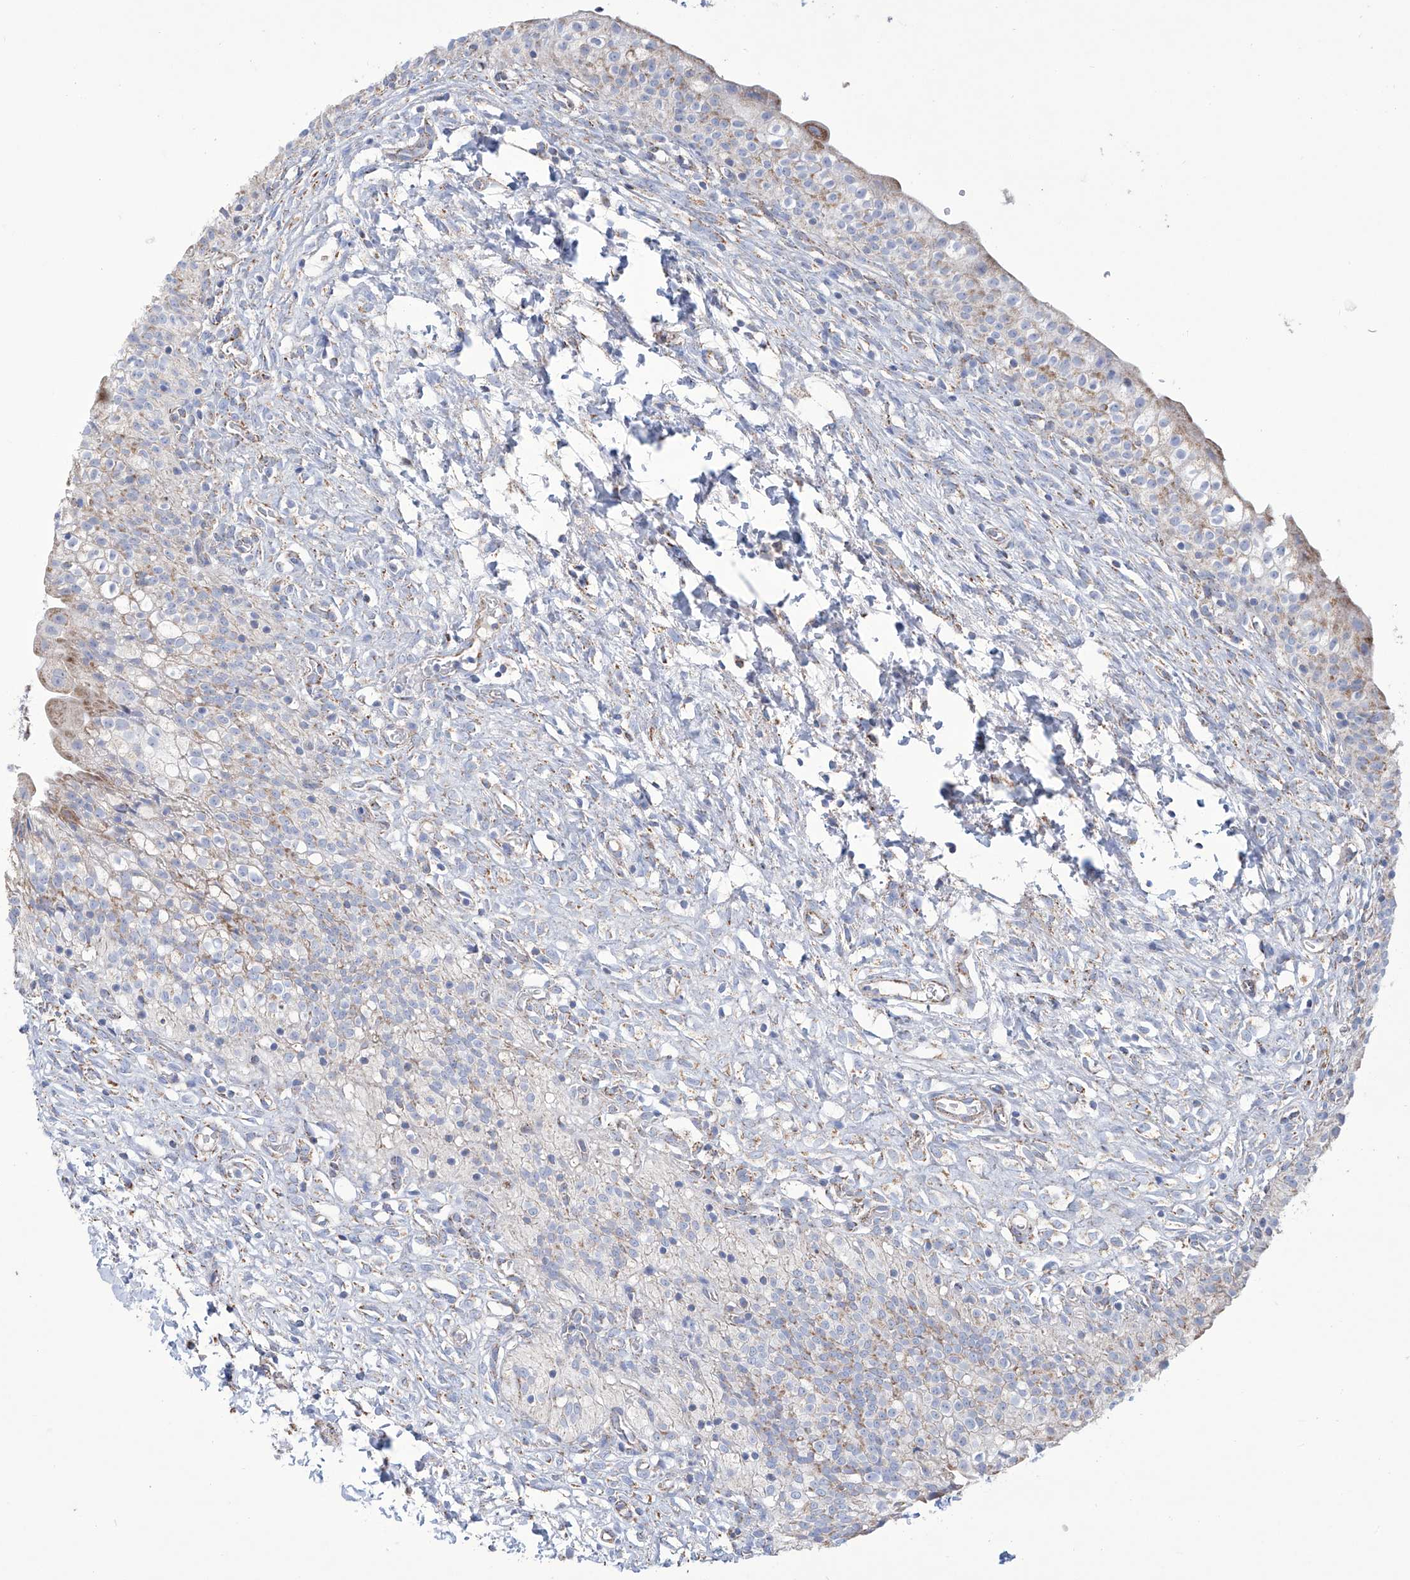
{"staining": {"intensity": "moderate", "quantity": "25%-75%", "location": "cytoplasmic/membranous"}, "tissue": "urinary bladder", "cell_type": "Urothelial cells", "image_type": "normal", "snomed": [{"axis": "morphology", "description": "Normal tissue, NOS"}, {"axis": "topography", "description": "Urinary bladder"}], "caption": "DAB immunohistochemical staining of benign human urinary bladder shows moderate cytoplasmic/membranous protein positivity in approximately 25%-75% of urothelial cells.", "gene": "ALDH6A1", "patient": {"sex": "male", "age": 55}}